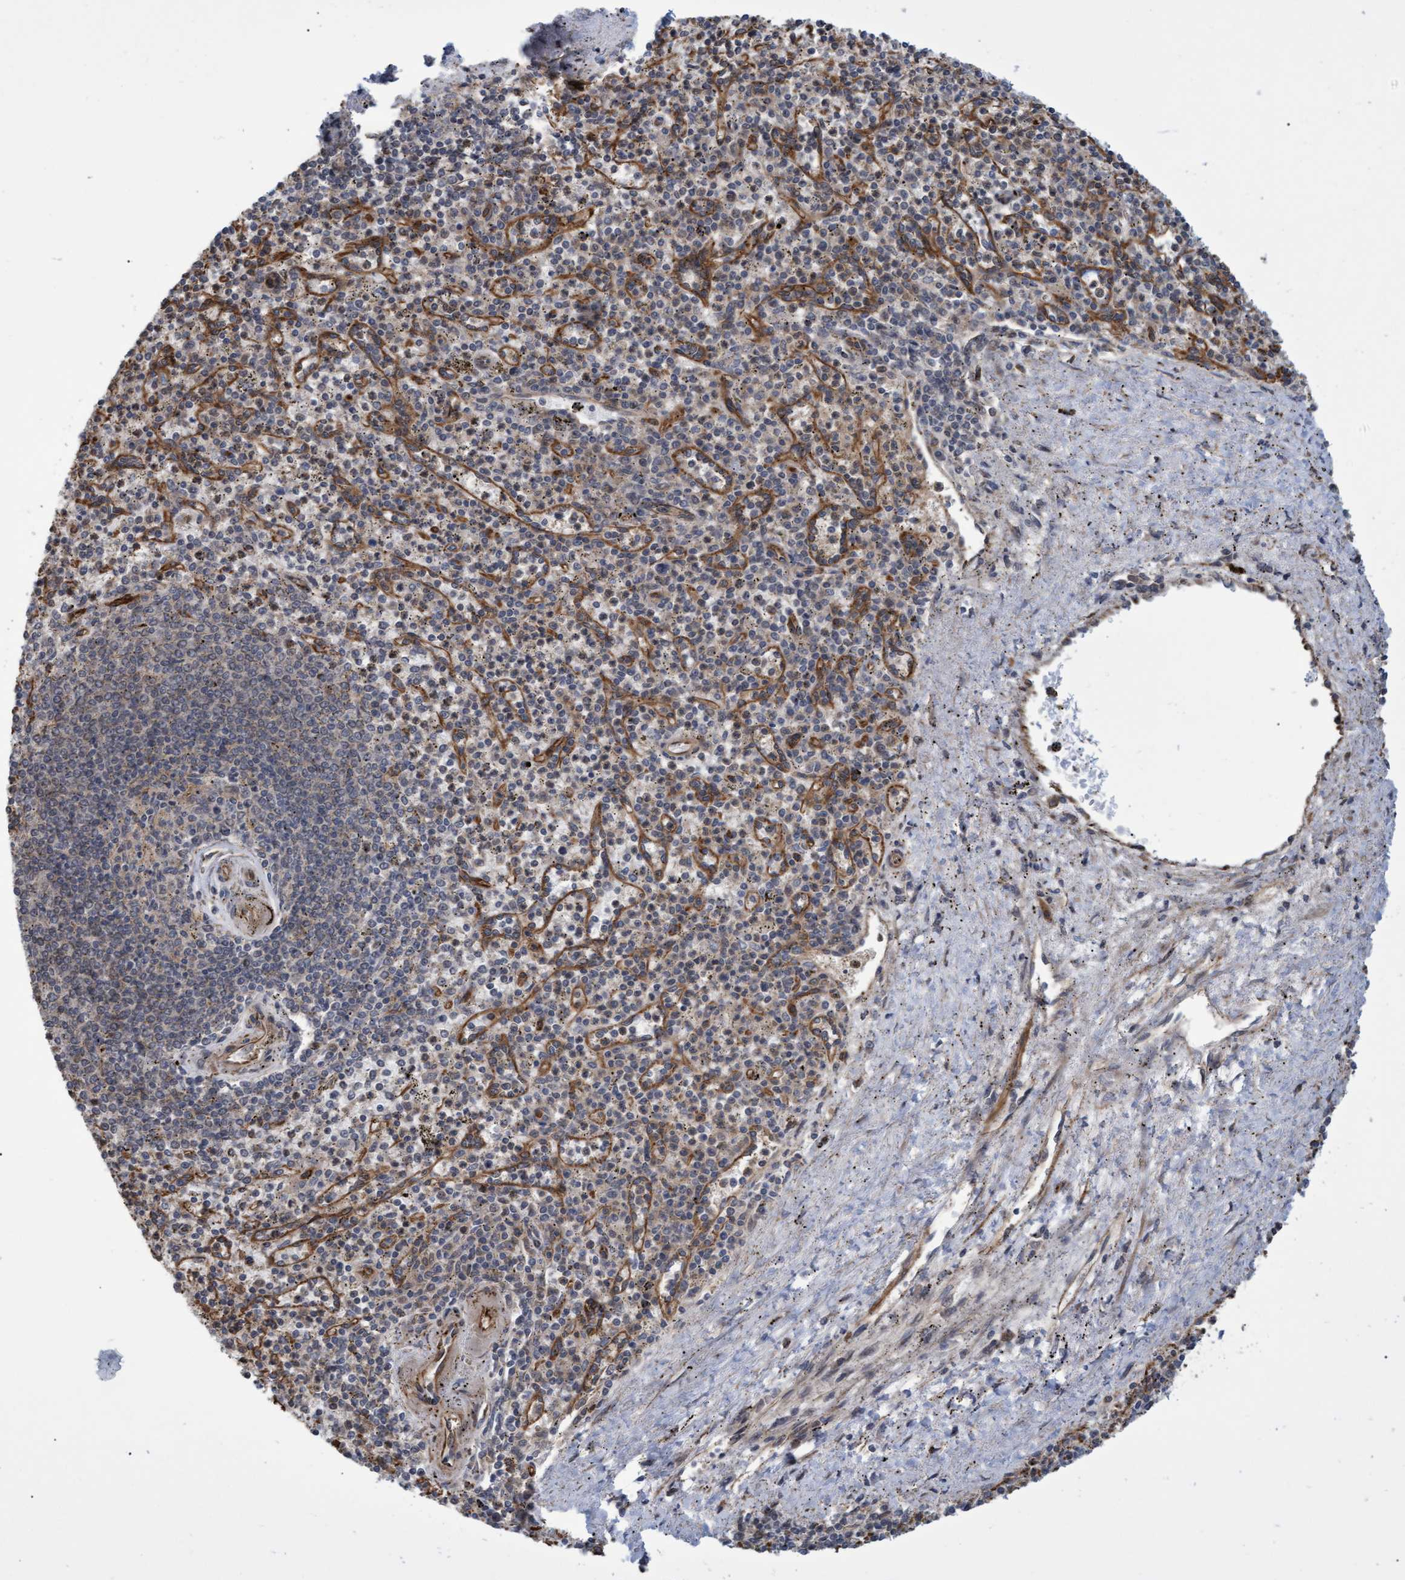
{"staining": {"intensity": "weak", "quantity": "25%-75%", "location": "cytoplasmic/membranous"}, "tissue": "spleen", "cell_type": "Cells in red pulp", "image_type": "normal", "snomed": [{"axis": "morphology", "description": "Normal tissue, NOS"}, {"axis": "topography", "description": "Spleen"}], "caption": "Weak cytoplasmic/membranous protein expression is appreciated in about 25%-75% of cells in red pulp in spleen. (IHC, brightfield microscopy, high magnification).", "gene": "TNFRSF10B", "patient": {"sex": "male", "age": 72}}